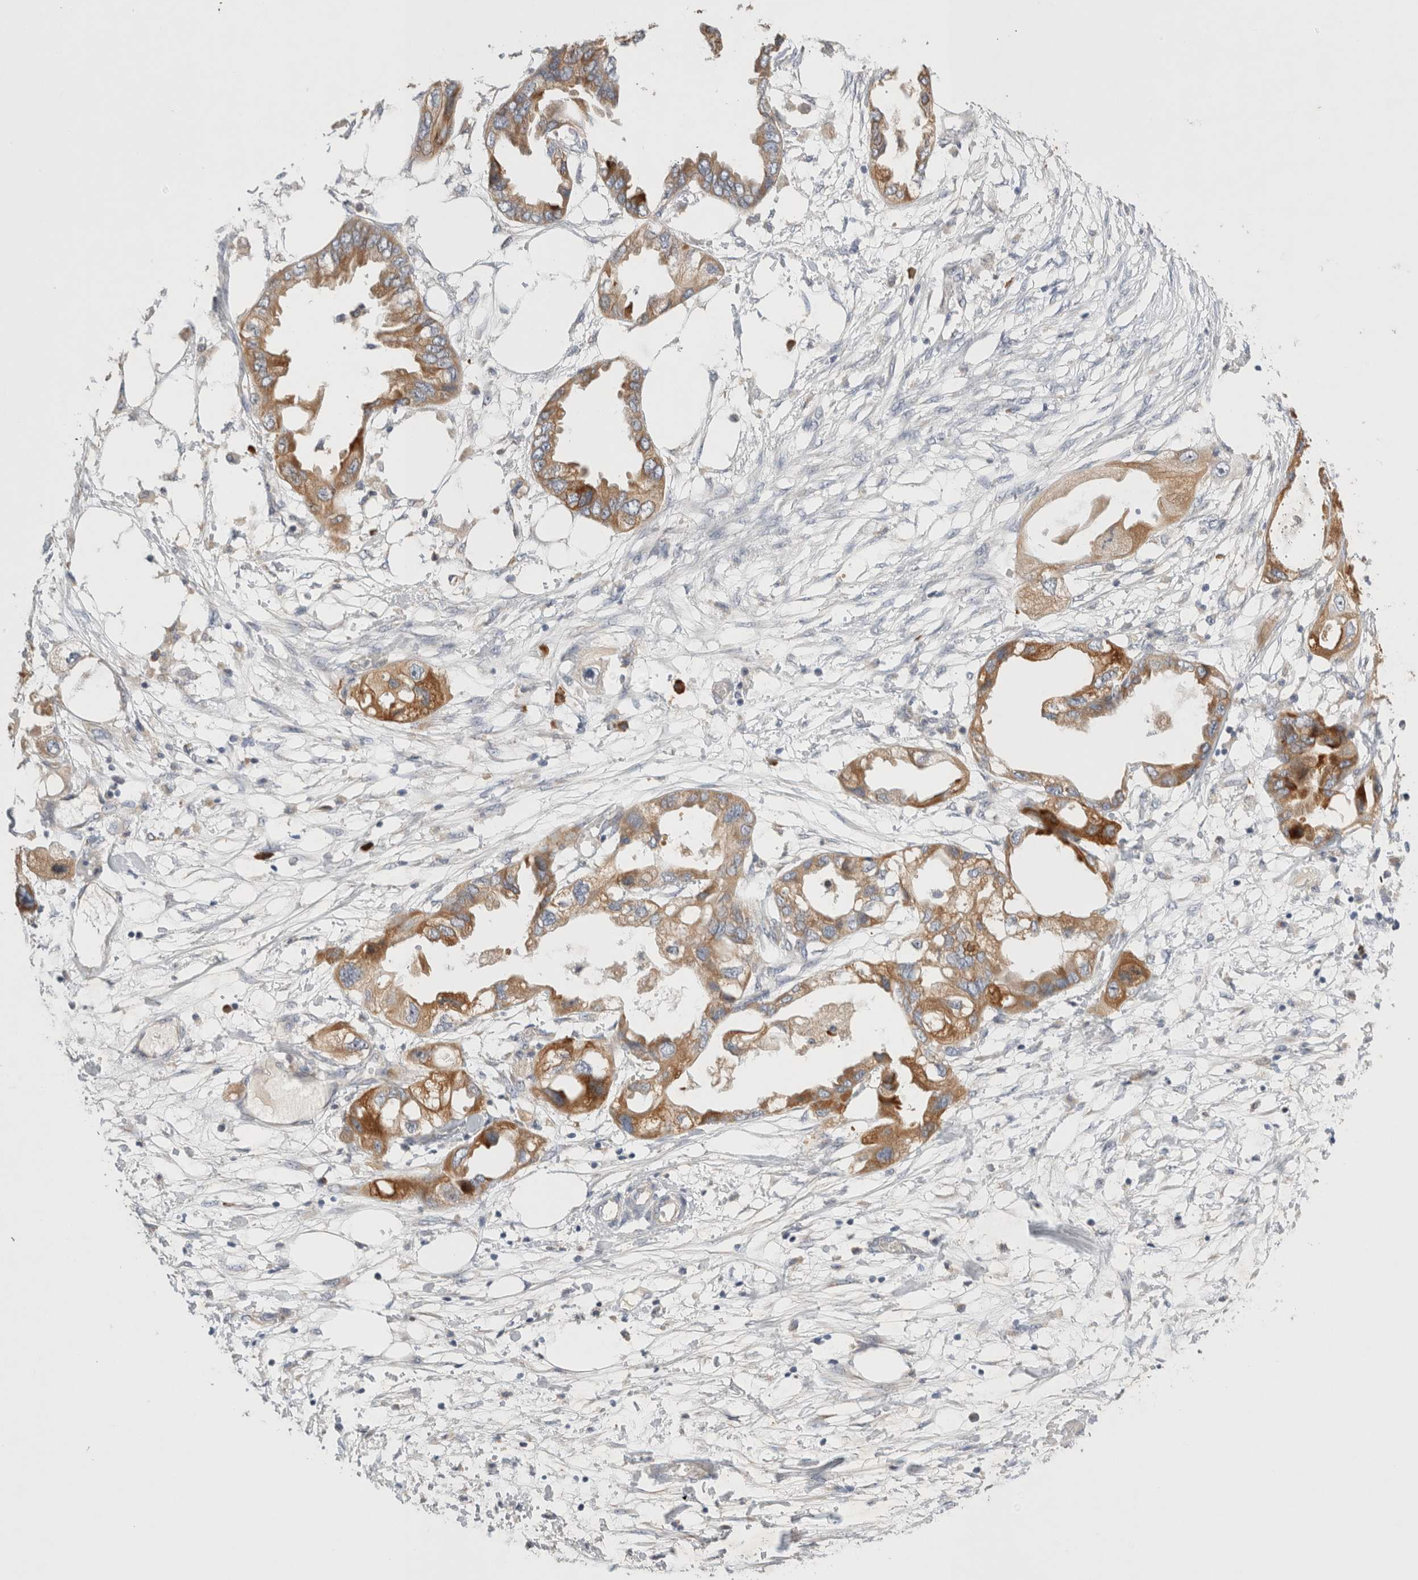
{"staining": {"intensity": "moderate", "quantity": ">75%", "location": "cytoplasmic/membranous"}, "tissue": "endometrial cancer", "cell_type": "Tumor cells", "image_type": "cancer", "snomed": [{"axis": "morphology", "description": "Adenocarcinoma, NOS"}, {"axis": "morphology", "description": "Adenocarcinoma, metastatic, NOS"}, {"axis": "topography", "description": "Adipose tissue"}, {"axis": "topography", "description": "Endometrium"}], "caption": "Protein staining demonstrates moderate cytoplasmic/membranous staining in approximately >75% of tumor cells in endometrial adenocarcinoma.", "gene": "NEDD4L", "patient": {"sex": "female", "age": 67}}